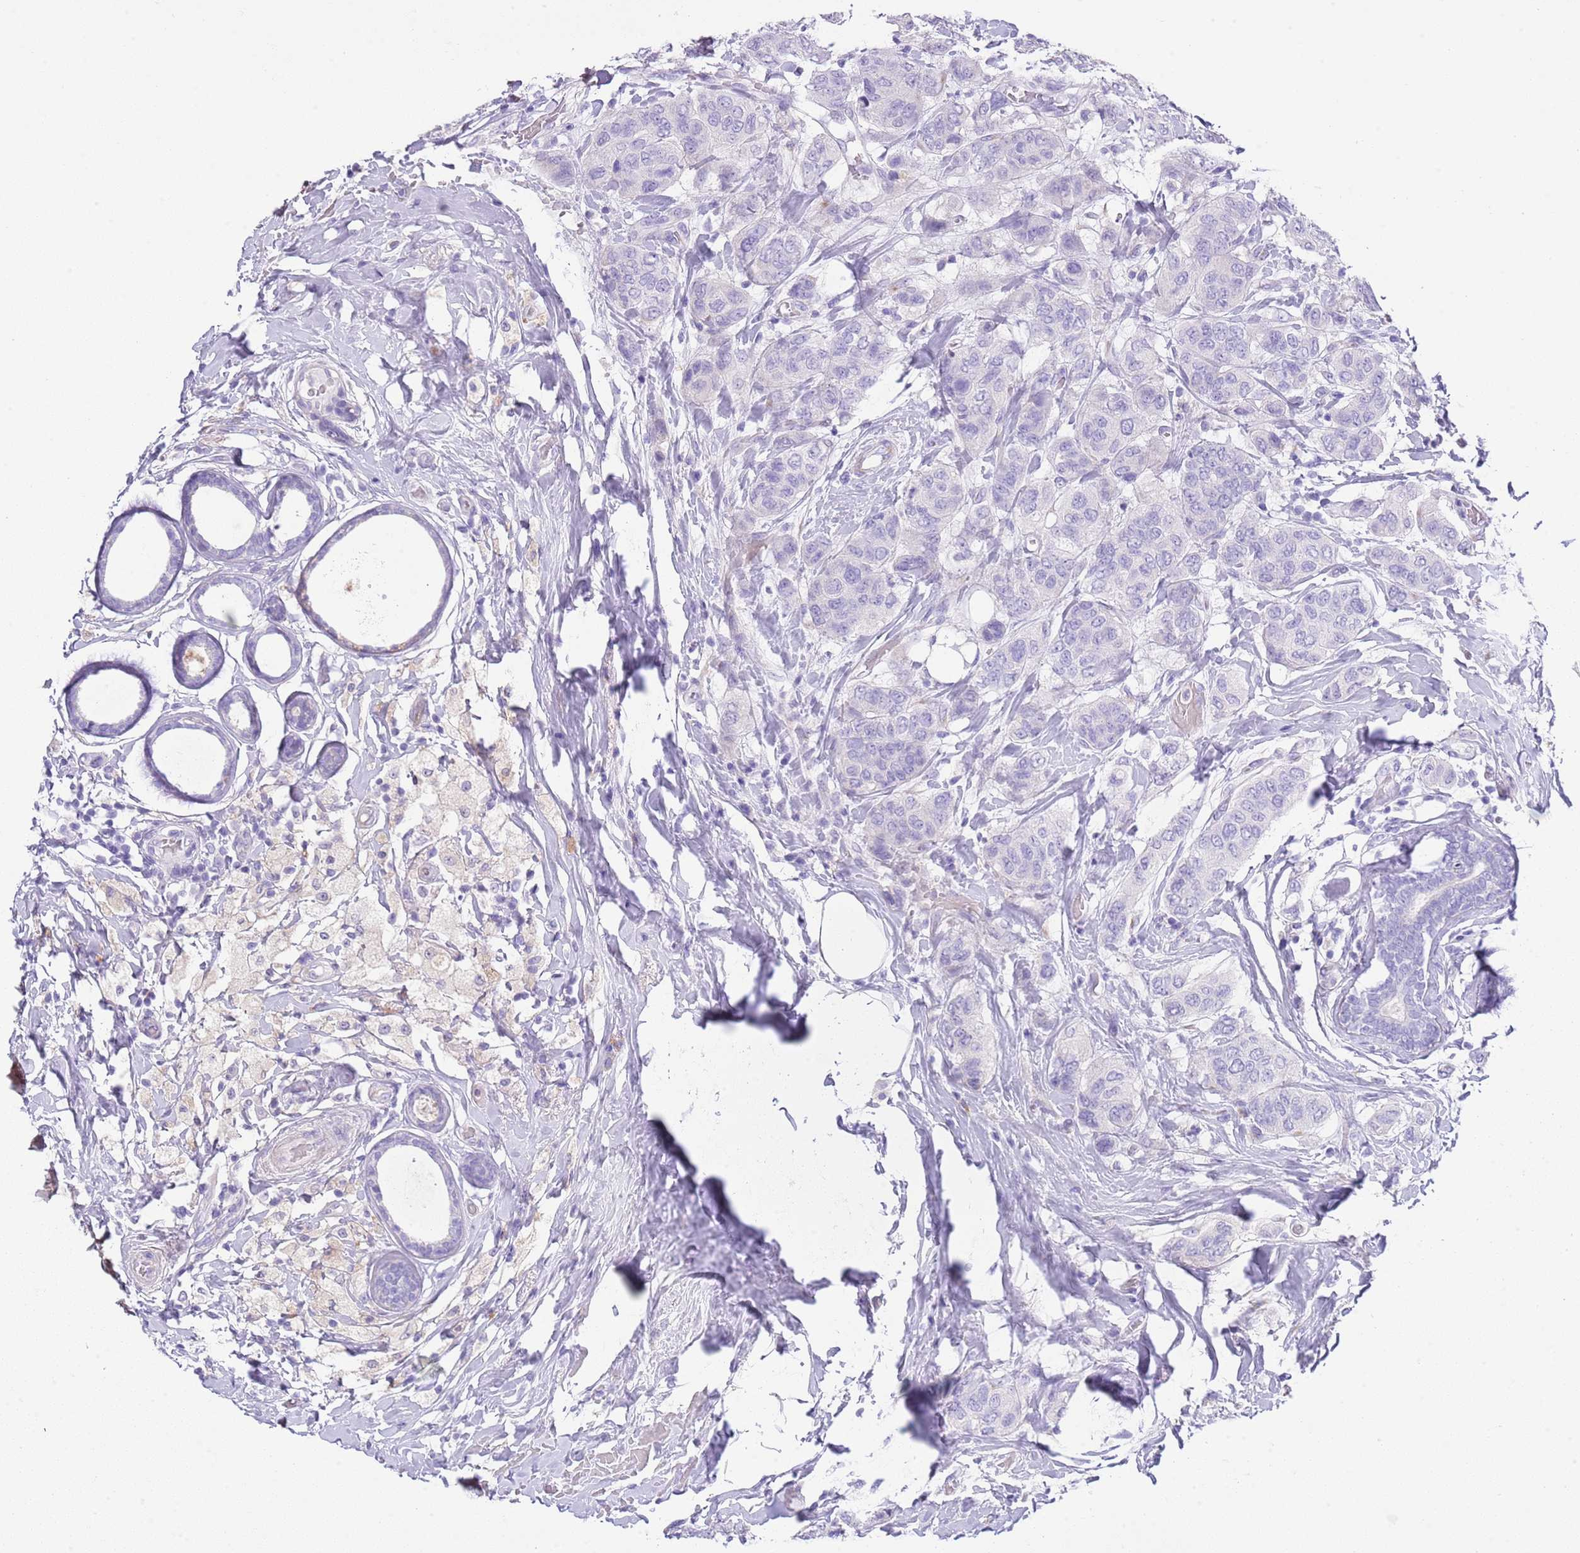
{"staining": {"intensity": "negative", "quantity": "none", "location": "none"}, "tissue": "breast cancer", "cell_type": "Tumor cells", "image_type": "cancer", "snomed": [{"axis": "morphology", "description": "Lobular carcinoma"}, {"axis": "topography", "description": "Breast"}], "caption": "IHC histopathology image of neoplastic tissue: human breast cancer stained with DAB displays no significant protein expression in tumor cells.", "gene": "ABHD17C", "patient": {"sex": "female", "age": 51}}